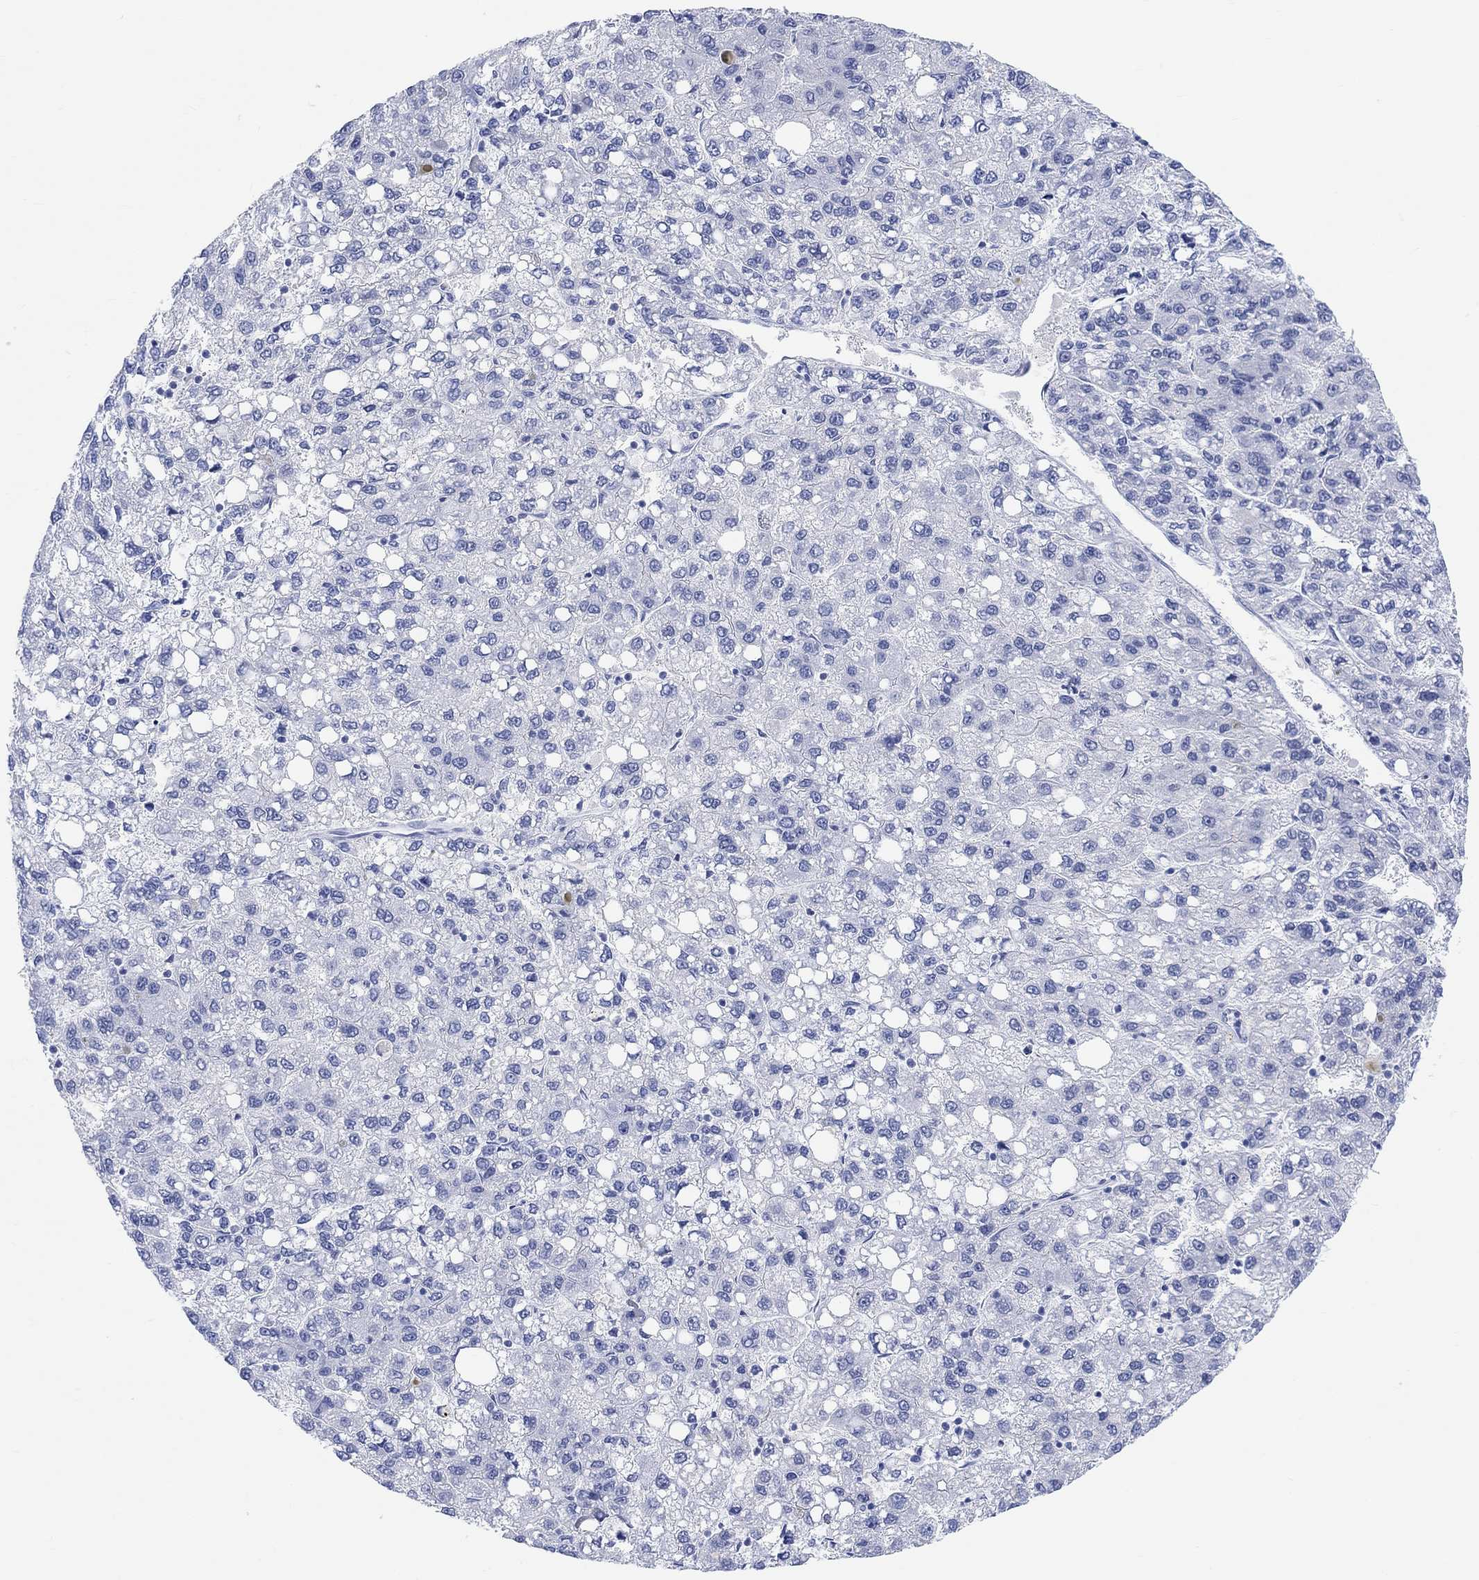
{"staining": {"intensity": "negative", "quantity": "none", "location": "none"}, "tissue": "liver cancer", "cell_type": "Tumor cells", "image_type": "cancer", "snomed": [{"axis": "morphology", "description": "Carcinoma, Hepatocellular, NOS"}, {"axis": "topography", "description": "Liver"}], "caption": "This is an immunohistochemistry (IHC) histopathology image of liver hepatocellular carcinoma. There is no expression in tumor cells.", "gene": "XIRP2", "patient": {"sex": "female", "age": 82}}